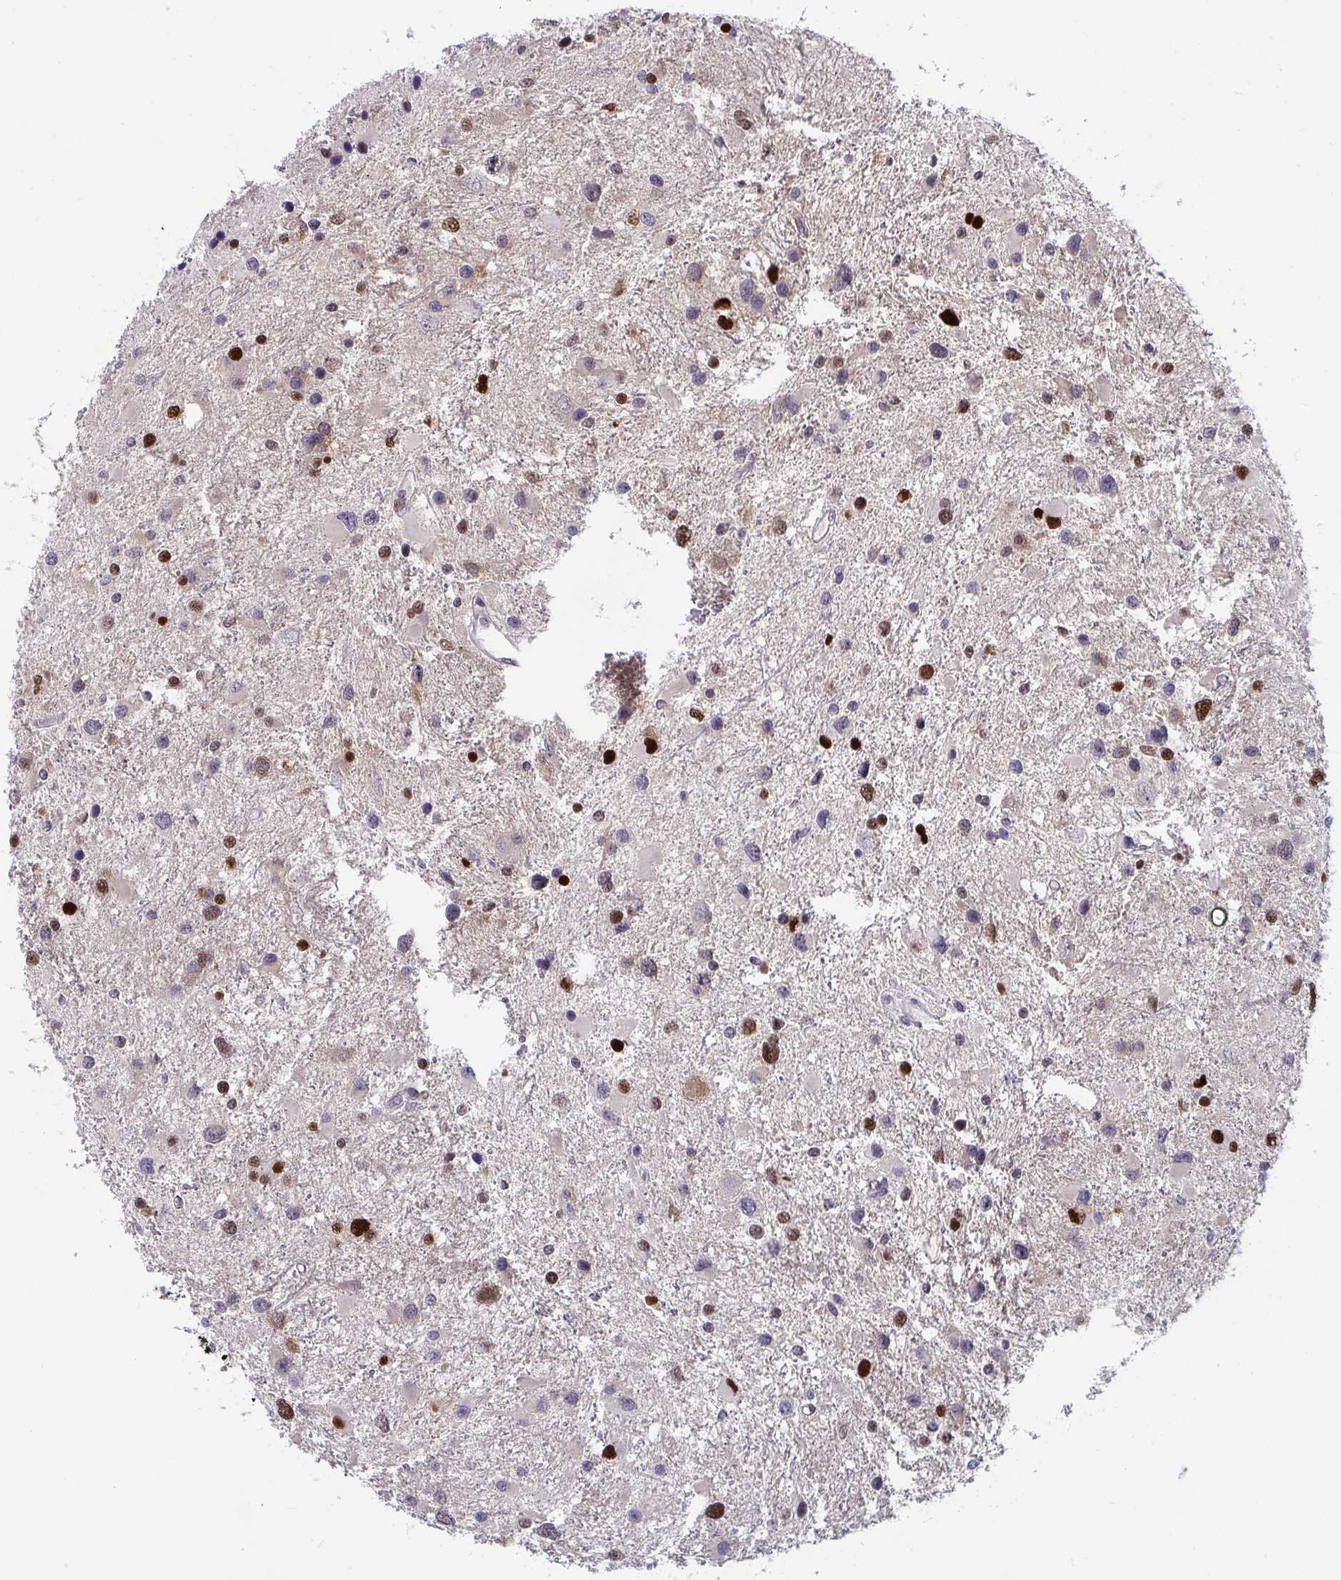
{"staining": {"intensity": "strong", "quantity": "25%-75%", "location": "nuclear"}, "tissue": "glioma", "cell_type": "Tumor cells", "image_type": "cancer", "snomed": [{"axis": "morphology", "description": "Glioma, malignant, Low grade"}, {"axis": "topography", "description": "Brain"}], "caption": "Protein positivity by IHC shows strong nuclear expression in about 25%-75% of tumor cells in malignant glioma (low-grade). The protein is shown in brown color, while the nuclei are stained blue.", "gene": "JDP2", "patient": {"sex": "female", "age": 32}}